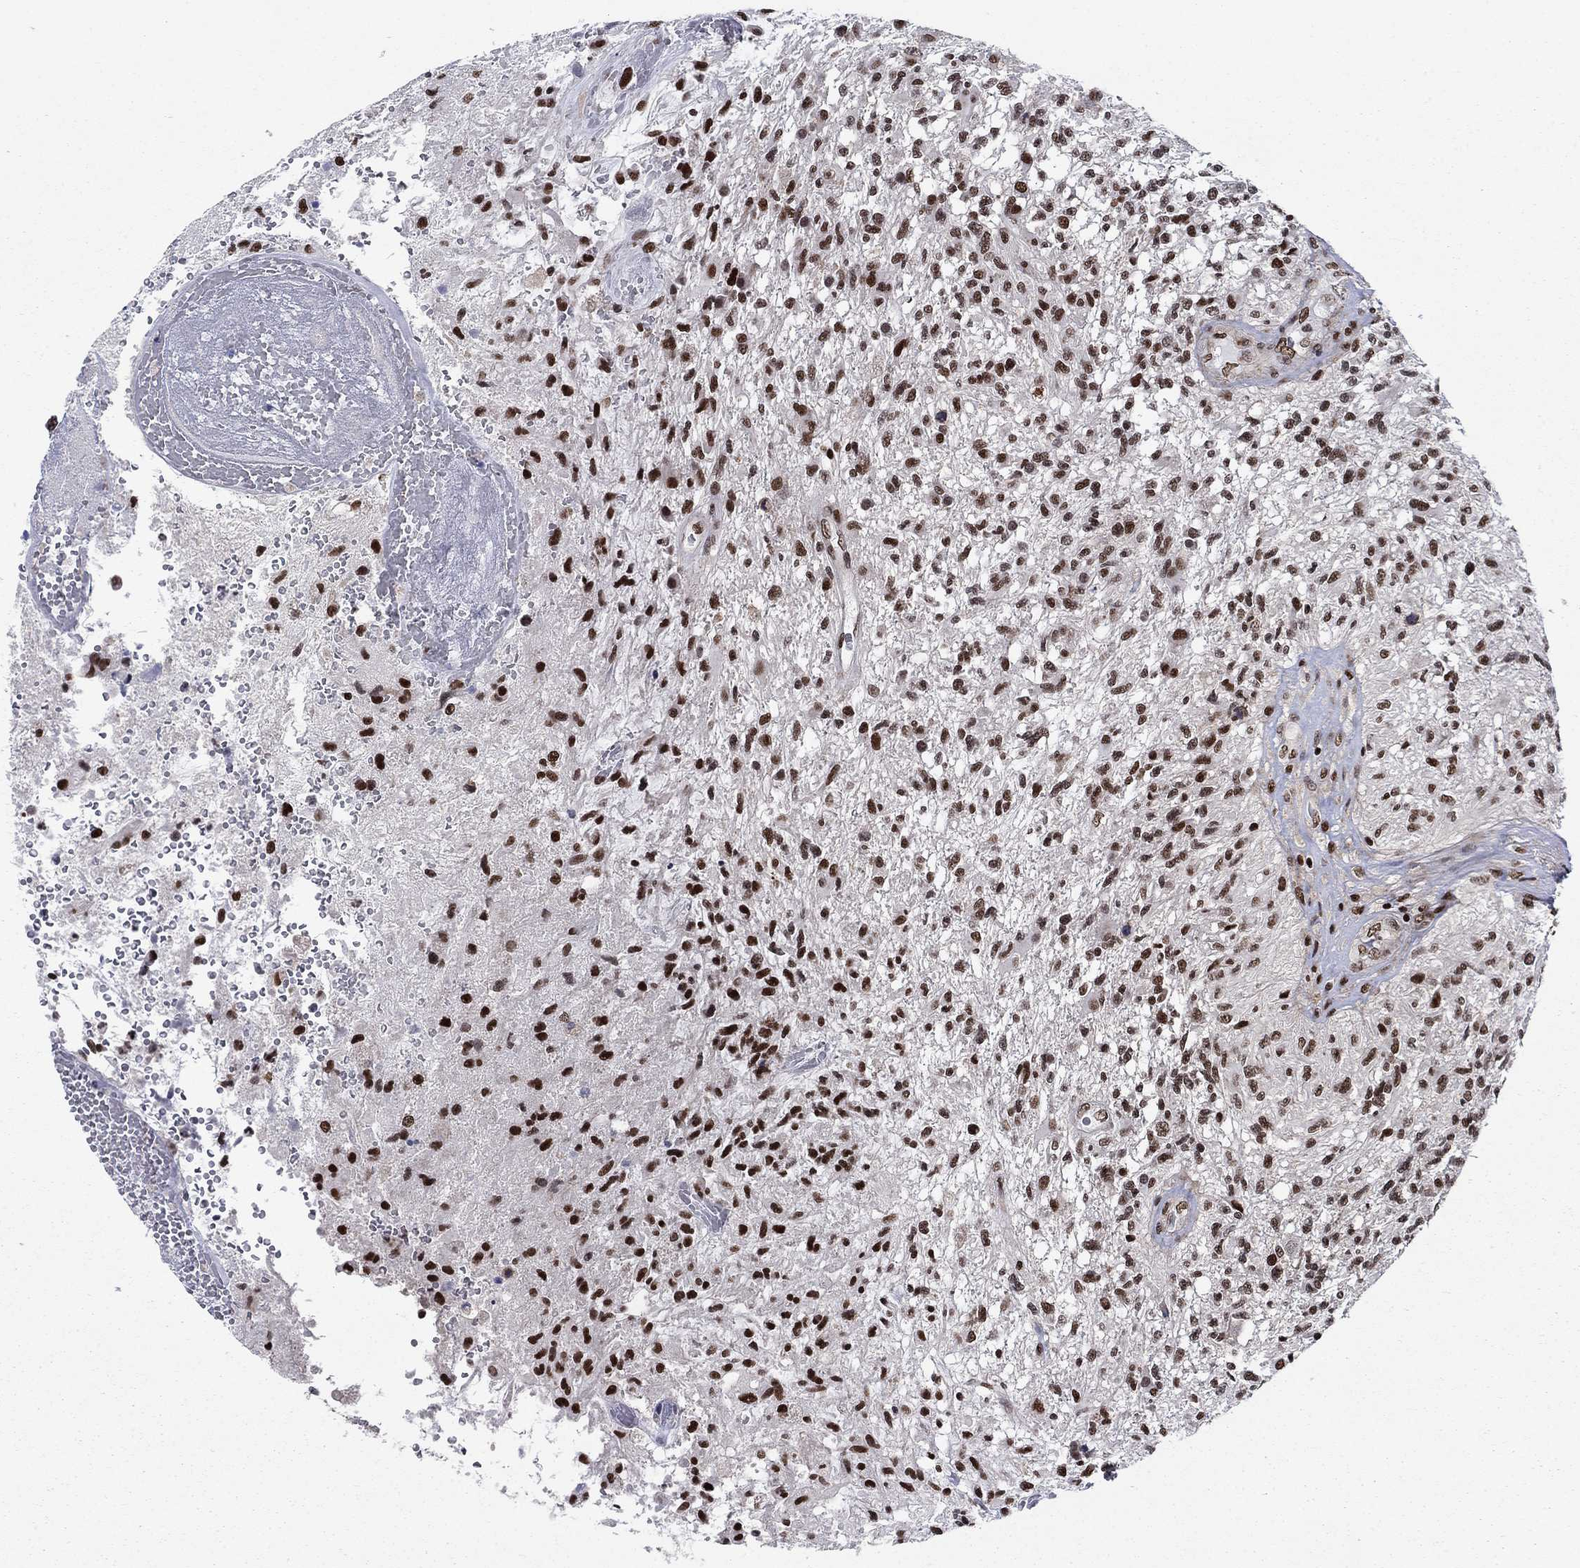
{"staining": {"intensity": "strong", "quantity": "25%-75%", "location": "nuclear"}, "tissue": "glioma", "cell_type": "Tumor cells", "image_type": "cancer", "snomed": [{"axis": "morphology", "description": "Glioma, malignant, High grade"}, {"axis": "topography", "description": "Brain"}], "caption": "IHC photomicrograph of neoplastic tissue: human glioma stained using IHC exhibits high levels of strong protein expression localized specifically in the nuclear of tumor cells, appearing as a nuclear brown color.", "gene": "RPRD1B", "patient": {"sex": "male", "age": 56}}